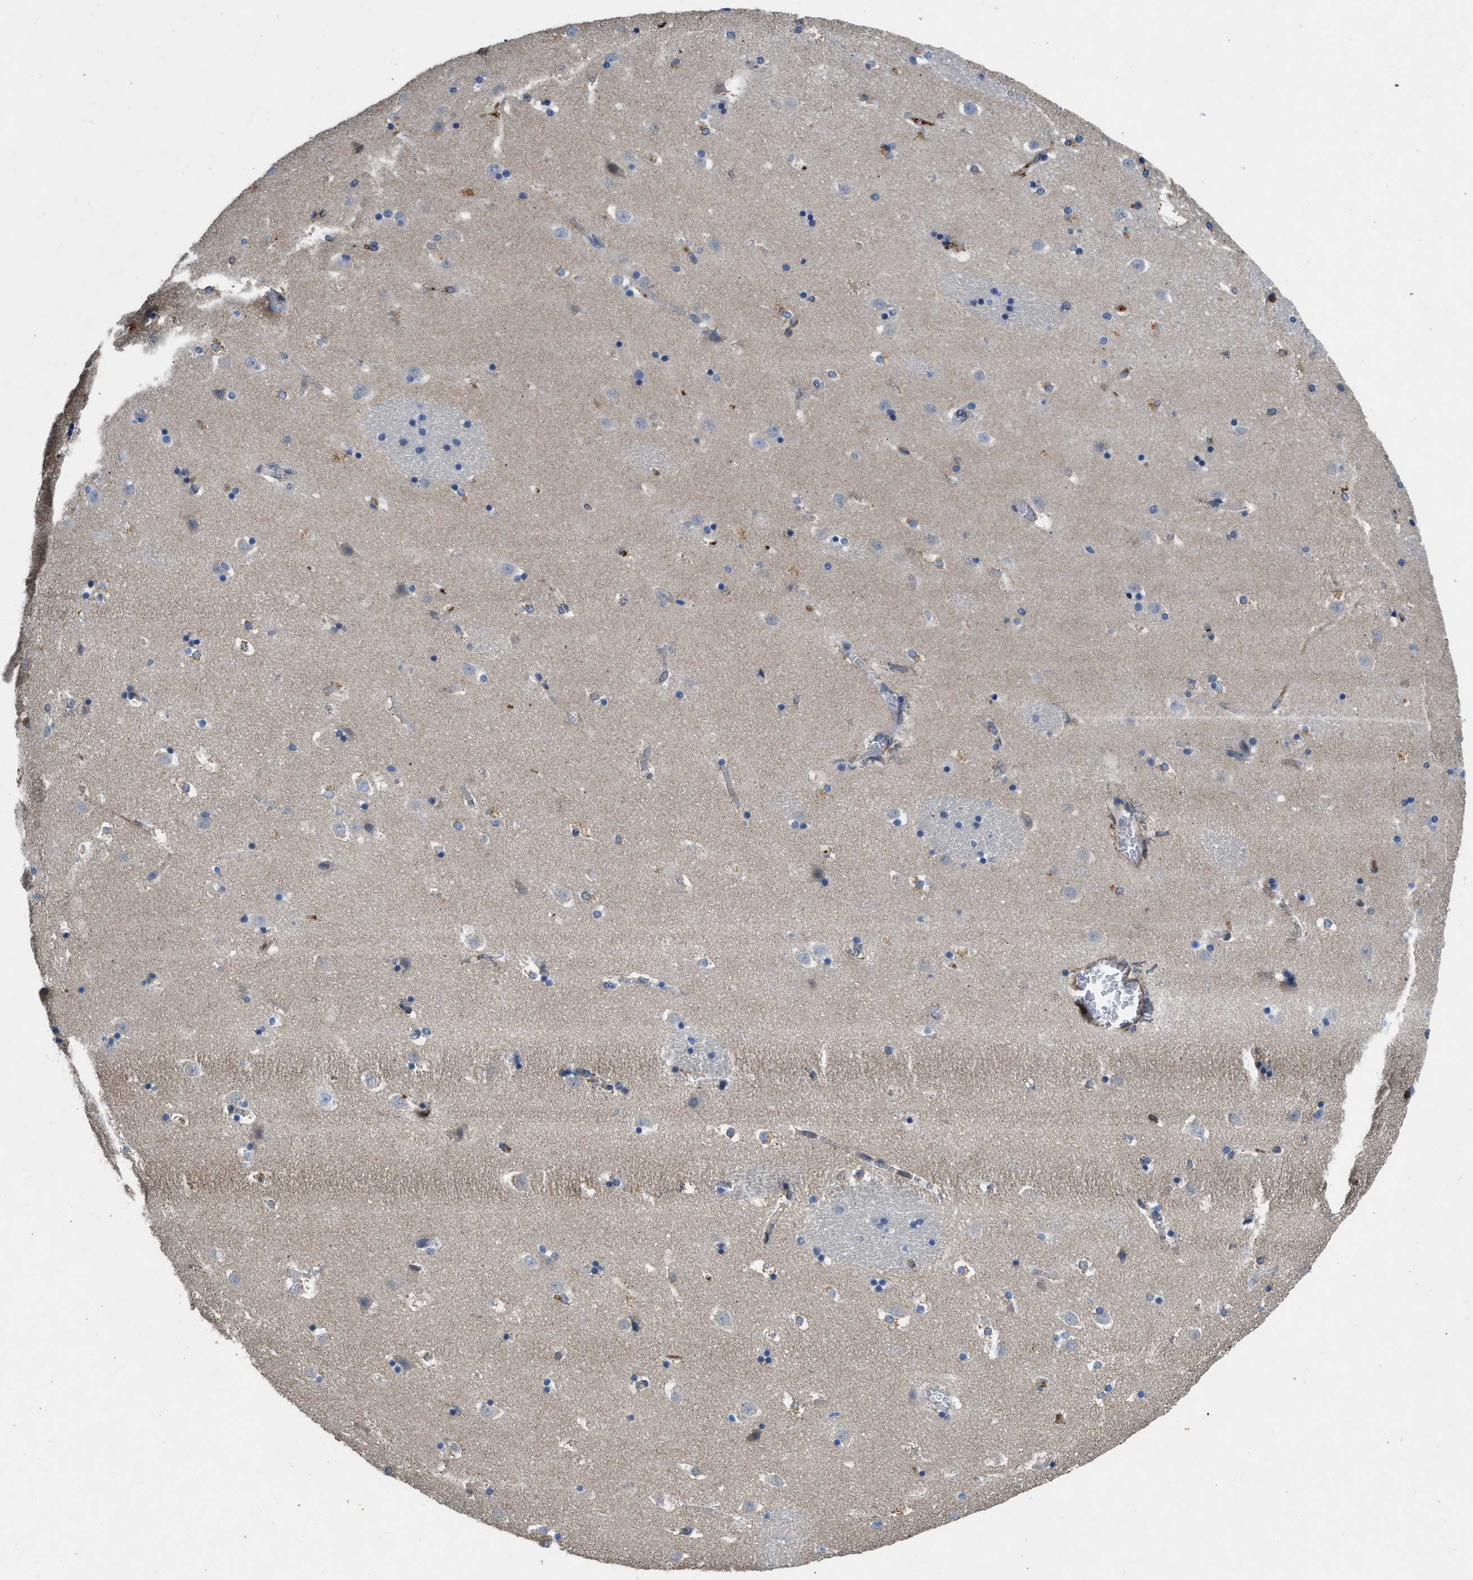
{"staining": {"intensity": "moderate", "quantity": "<25%", "location": "cytoplasmic/membranous"}, "tissue": "caudate", "cell_type": "Glial cells", "image_type": "normal", "snomed": [{"axis": "morphology", "description": "Normal tissue, NOS"}, {"axis": "topography", "description": "Lateral ventricle wall"}], "caption": "Approximately <25% of glial cells in unremarkable caudate exhibit moderate cytoplasmic/membranous protein expression as visualized by brown immunohistochemical staining.", "gene": "GGCX", "patient": {"sex": "male", "age": 45}}